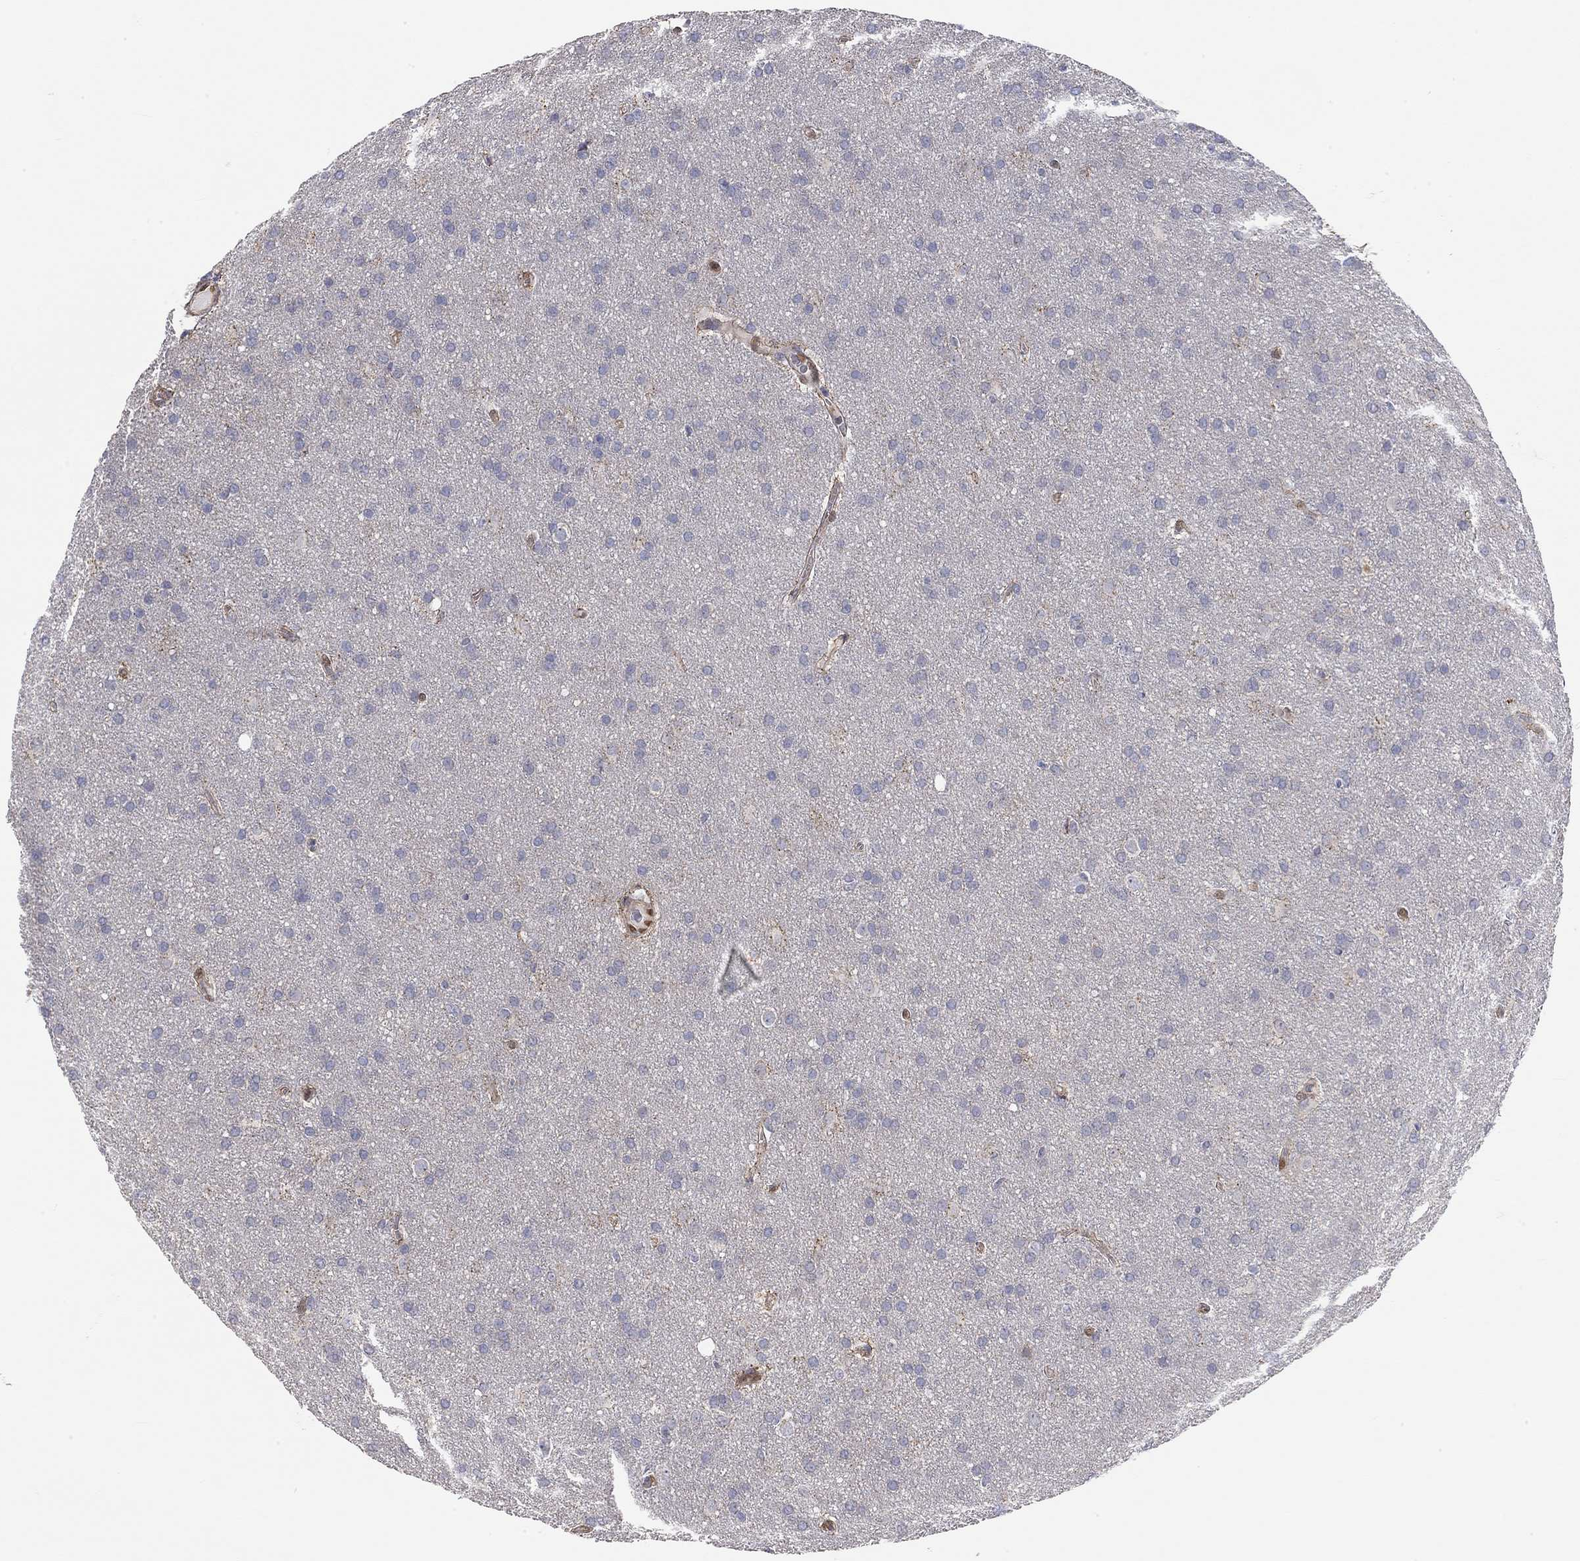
{"staining": {"intensity": "negative", "quantity": "none", "location": "none"}, "tissue": "glioma", "cell_type": "Tumor cells", "image_type": "cancer", "snomed": [{"axis": "morphology", "description": "Glioma, malignant, Low grade"}, {"axis": "topography", "description": "Brain"}], "caption": "This photomicrograph is of glioma stained with immunohistochemistry (IHC) to label a protein in brown with the nuclei are counter-stained blue. There is no positivity in tumor cells.", "gene": "PAPSS2", "patient": {"sex": "female", "age": 32}}